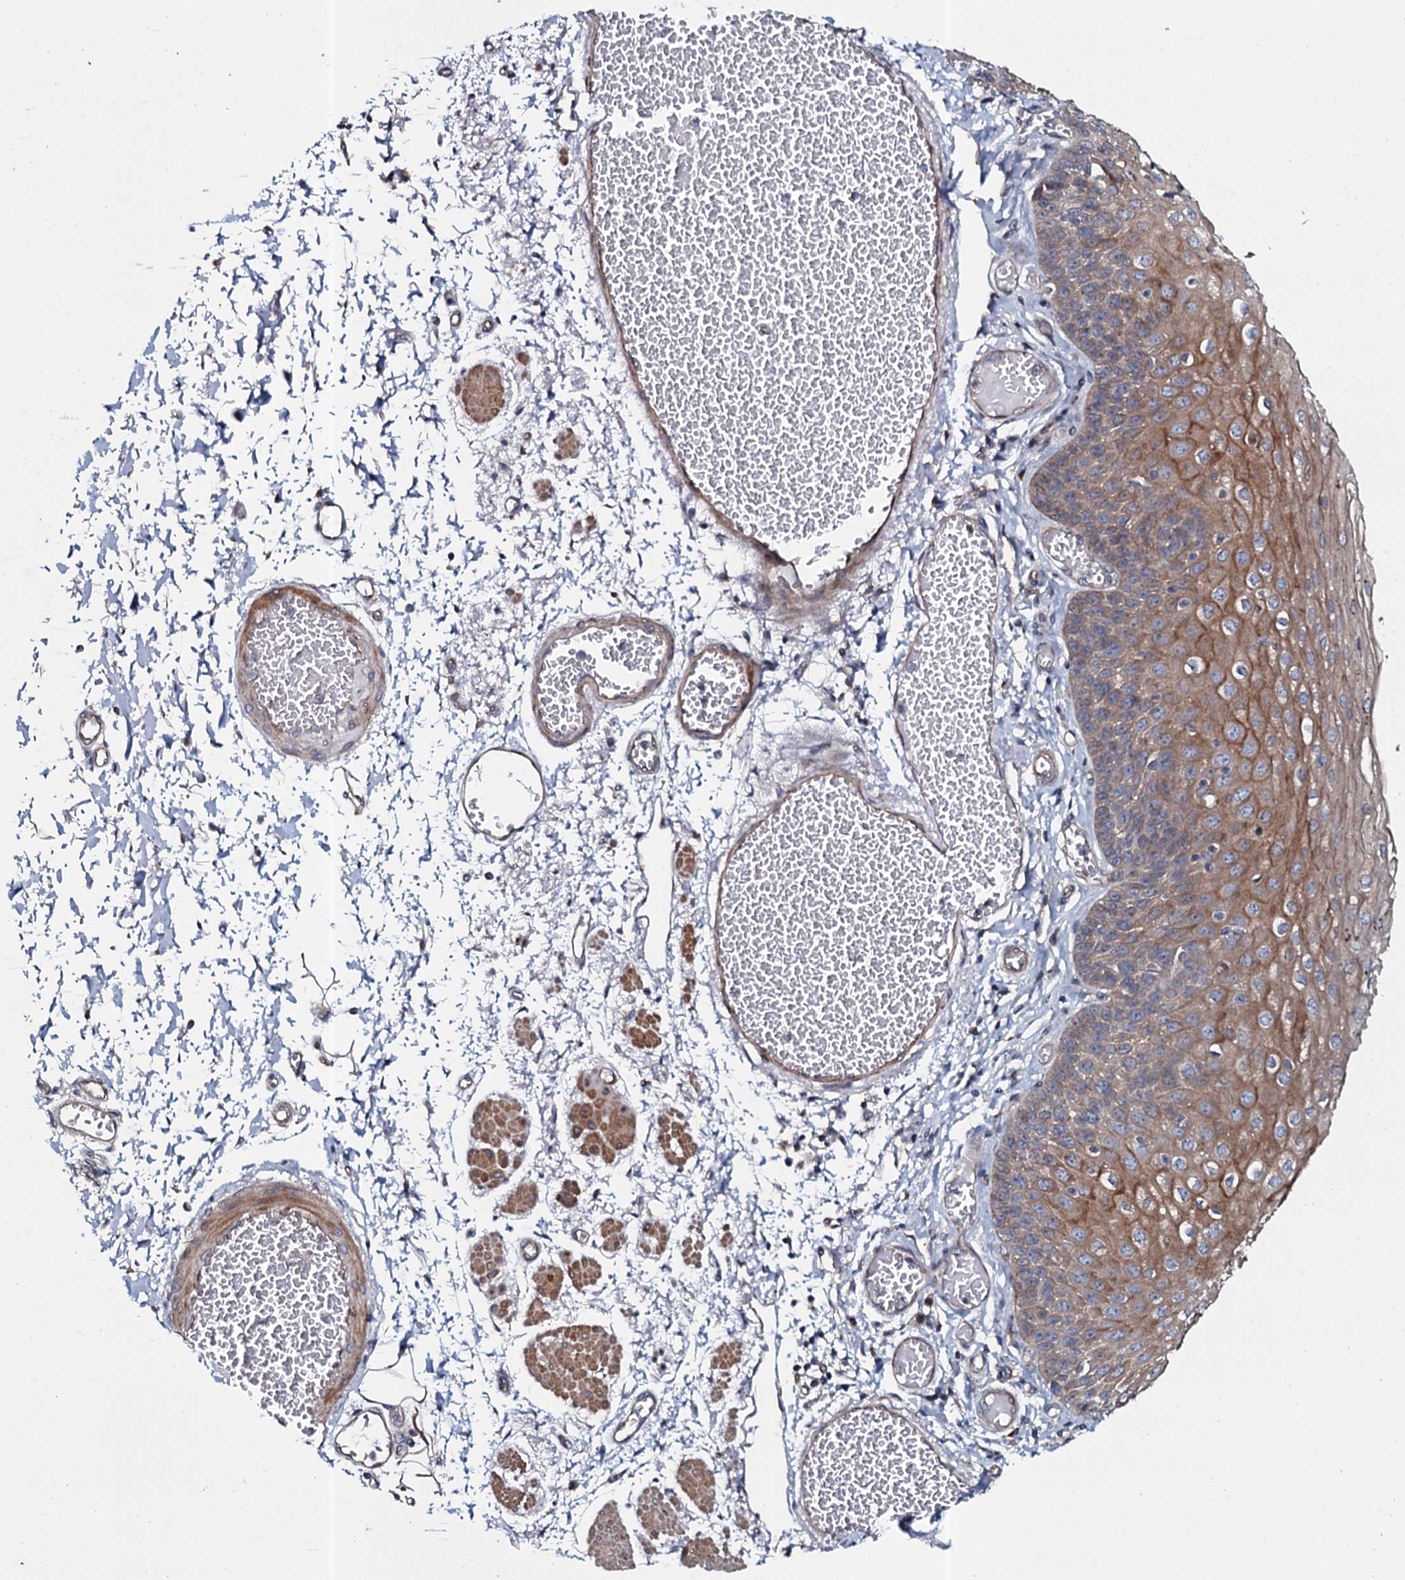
{"staining": {"intensity": "moderate", "quantity": ">75%", "location": "cytoplasmic/membranous"}, "tissue": "esophagus", "cell_type": "Squamous epithelial cells", "image_type": "normal", "snomed": [{"axis": "morphology", "description": "Normal tissue, NOS"}, {"axis": "topography", "description": "Esophagus"}], "caption": "This is a micrograph of IHC staining of normal esophagus, which shows moderate staining in the cytoplasmic/membranous of squamous epithelial cells.", "gene": "TMEM151A", "patient": {"sex": "male", "age": 81}}